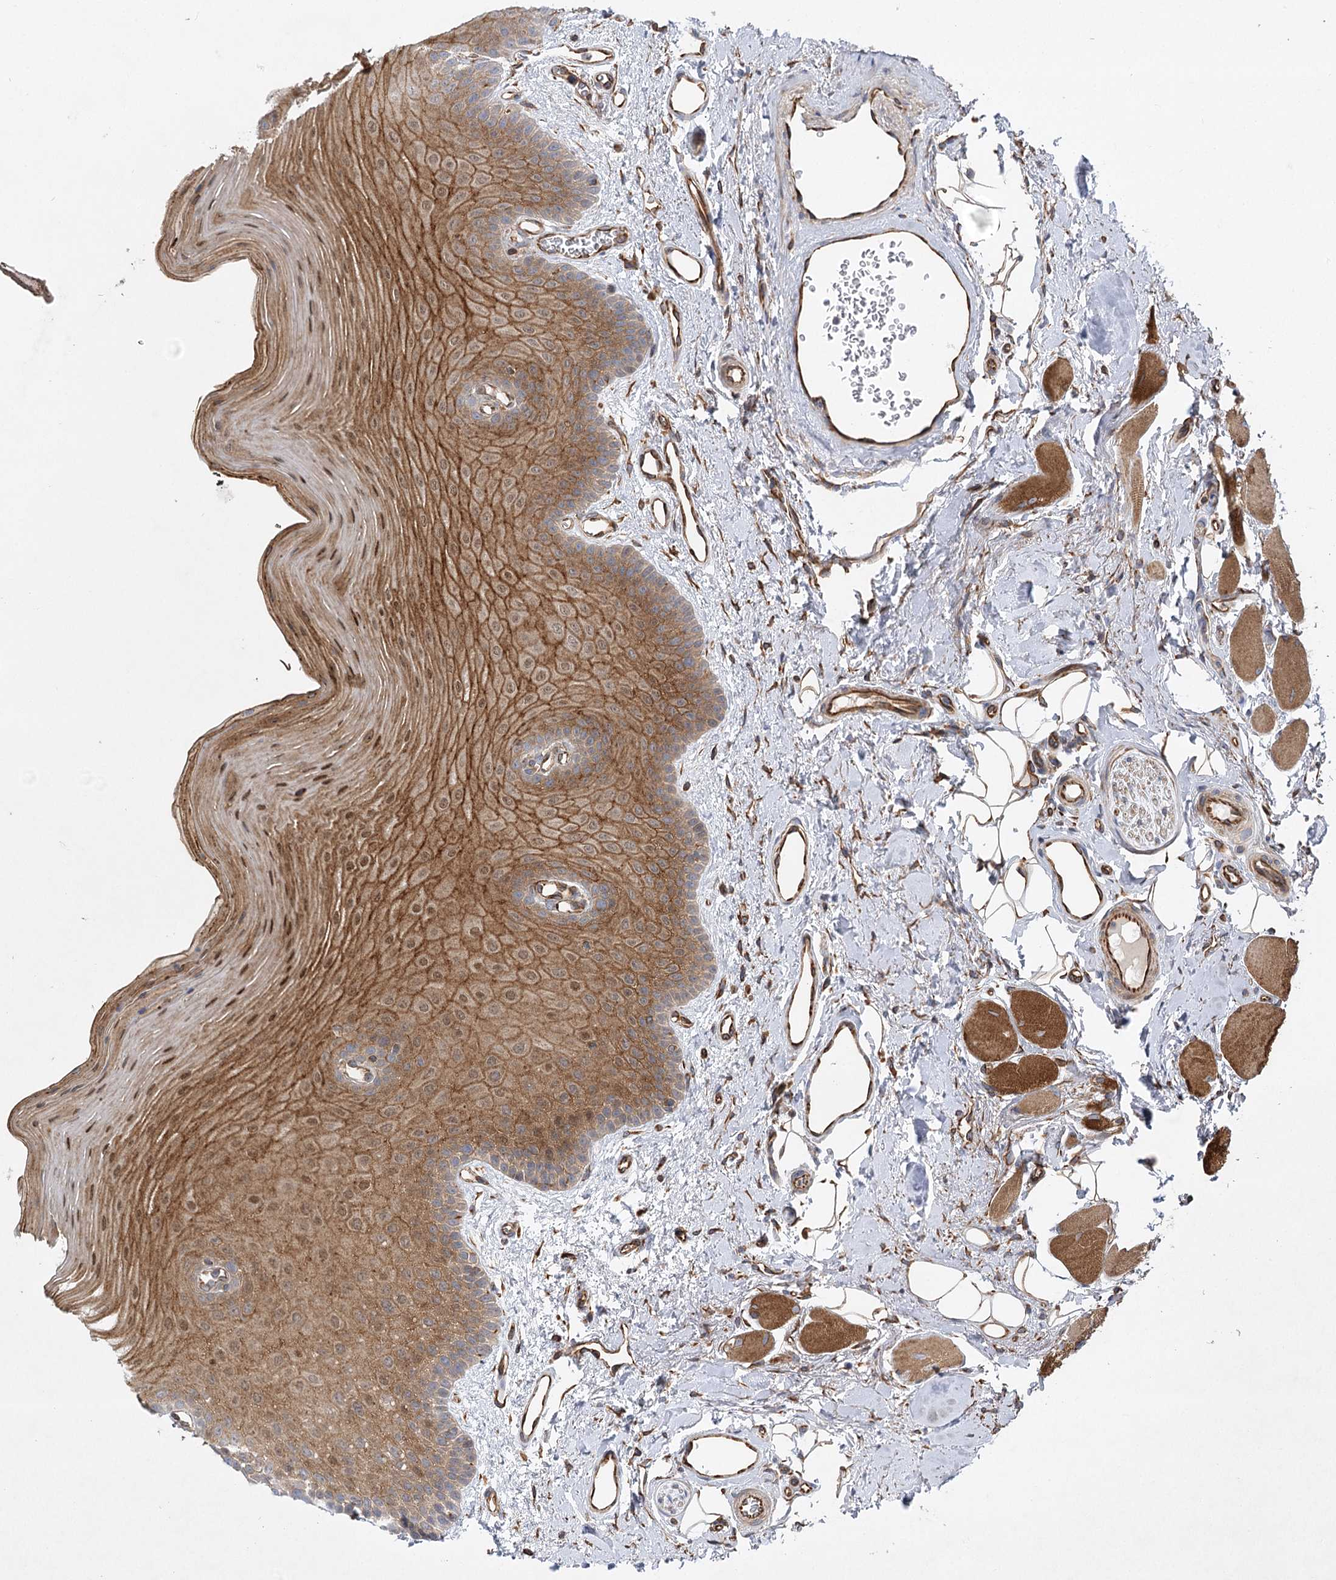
{"staining": {"intensity": "strong", "quantity": ">75%", "location": "cytoplasmic/membranous,nuclear"}, "tissue": "oral mucosa", "cell_type": "Squamous epithelial cells", "image_type": "normal", "snomed": [{"axis": "morphology", "description": "Normal tissue, NOS"}, {"axis": "topography", "description": "Oral tissue"}], "caption": "Protein analysis of normal oral mucosa exhibits strong cytoplasmic/membranous,nuclear staining in about >75% of squamous epithelial cells.", "gene": "KIAA0825", "patient": {"sex": "male", "age": 68}}